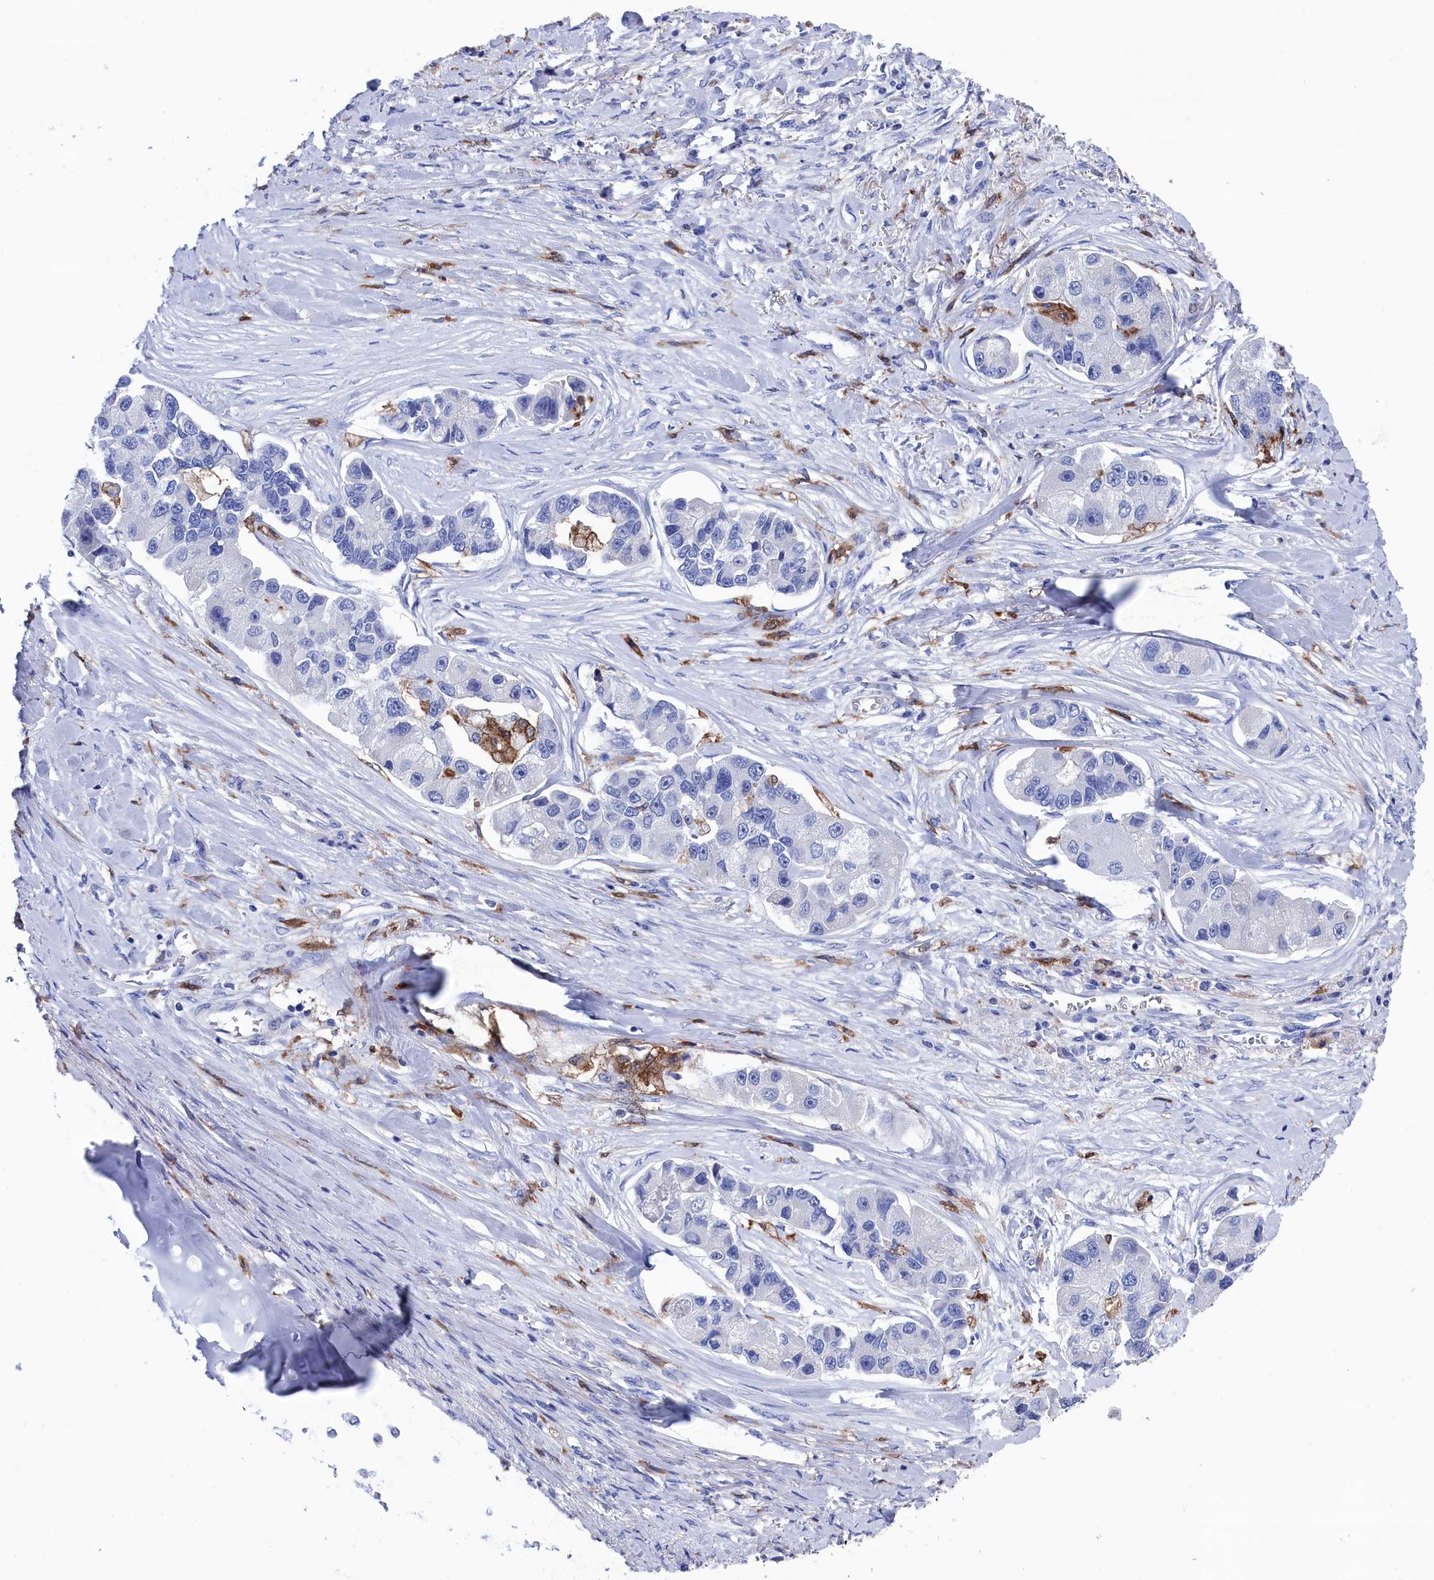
{"staining": {"intensity": "negative", "quantity": "none", "location": "none"}, "tissue": "lung cancer", "cell_type": "Tumor cells", "image_type": "cancer", "snomed": [{"axis": "morphology", "description": "Adenocarcinoma, NOS"}, {"axis": "topography", "description": "Lung"}], "caption": "Tumor cells show no significant expression in adenocarcinoma (lung). (DAB immunohistochemistry, high magnification).", "gene": "TYROBP", "patient": {"sex": "female", "age": 54}}